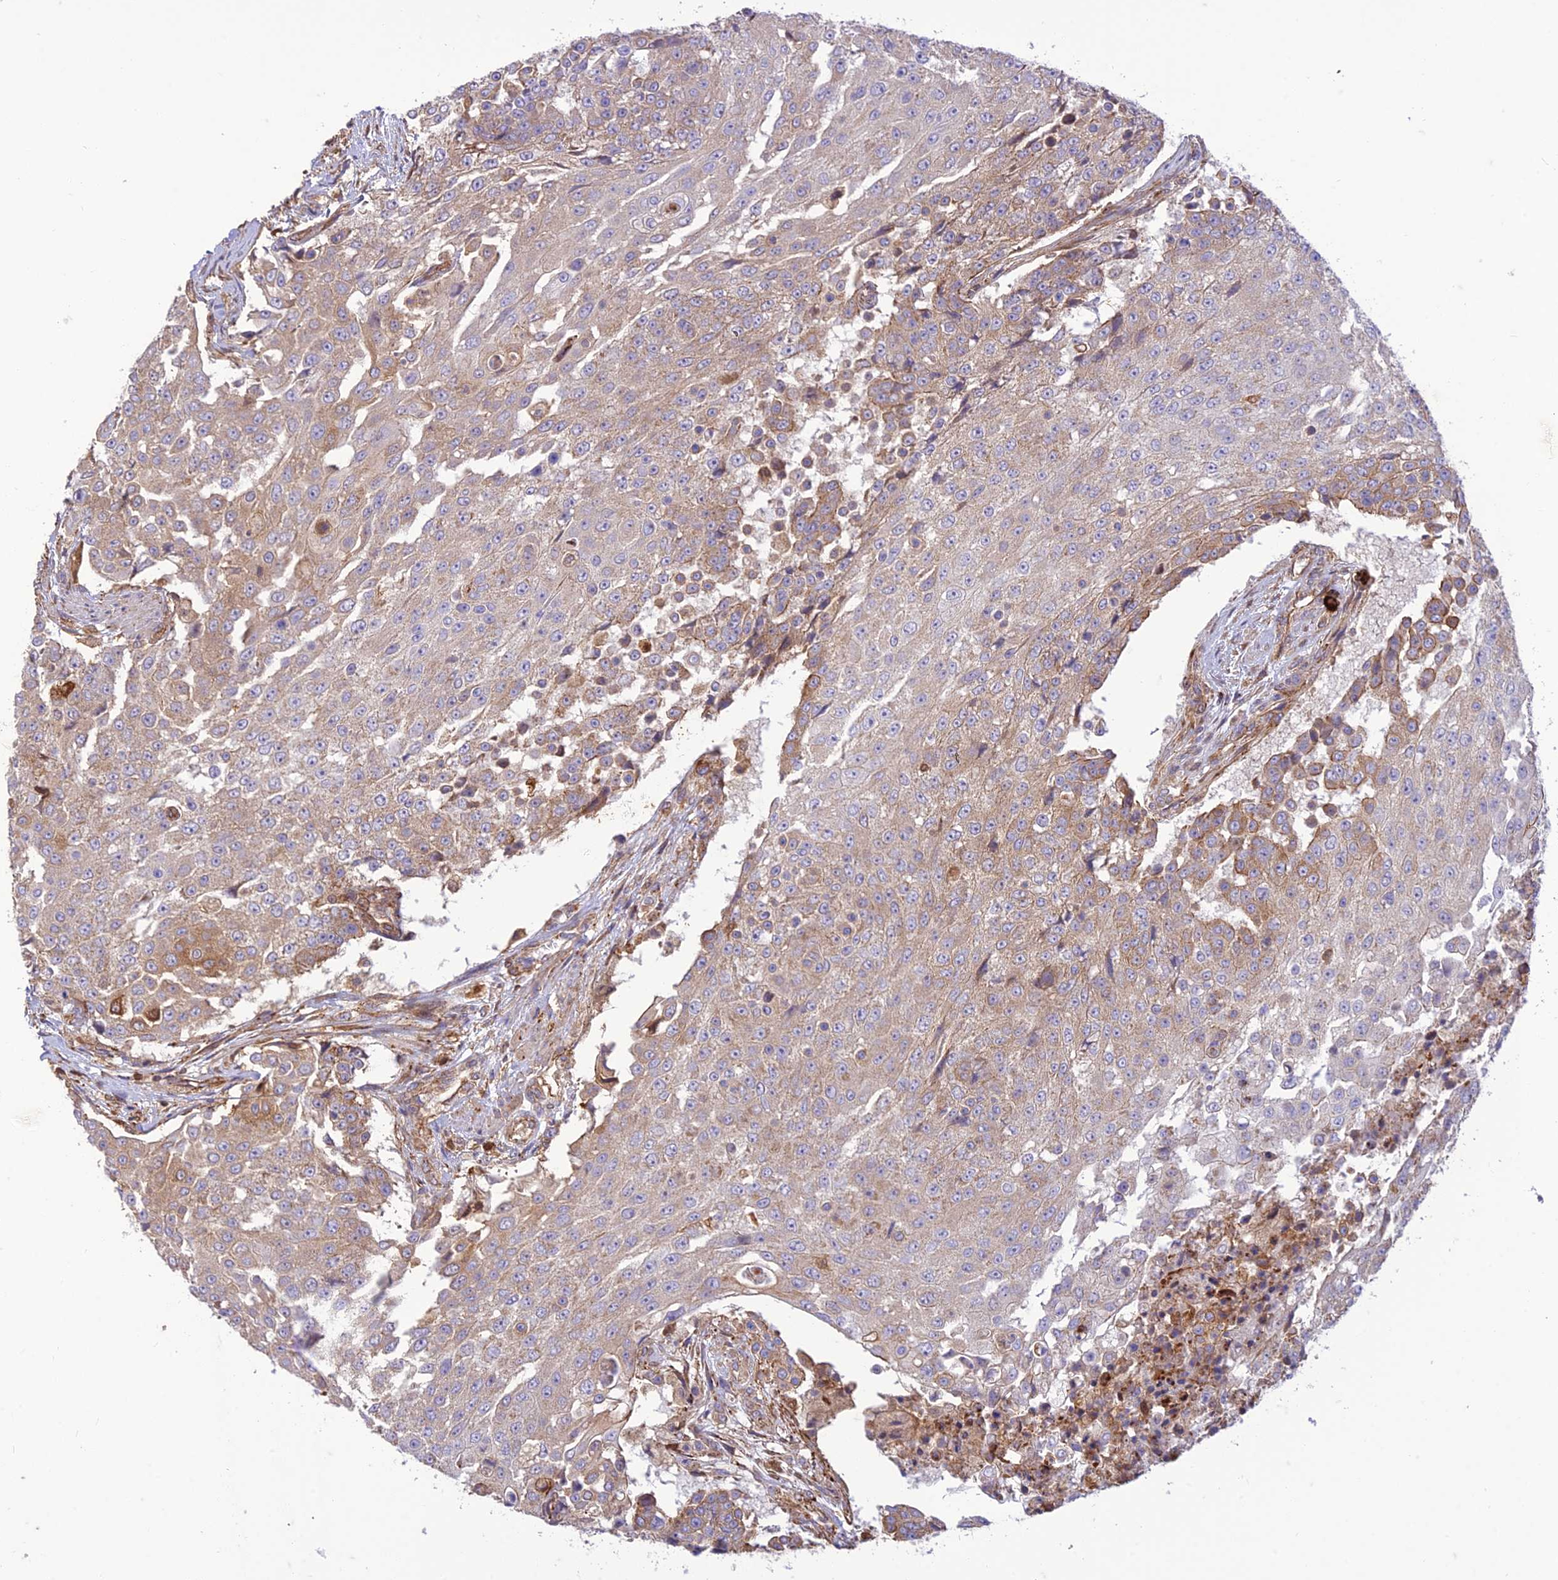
{"staining": {"intensity": "weak", "quantity": "25%-75%", "location": "cytoplasmic/membranous"}, "tissue": "urothelial cancer", "cell_type": "Tumor cells", "image_type": "cancer", "snomed": [{"axis": "morphology", "description": "Urothelial carcinoma, High grade"}, {"axis": "topography", "description": "Urinary bladder"}], "caption": "Immunohistochemistry photomicrograph of neoplastic tissue: urothelial cancer stained using immunohistochemistry (IHC) demonstrates low levels of weak protein expression localized specifically in the cytoplasmic/membranous of tumor cells, appearing as a cytoplasmic/membranous brown color.", "gene": "HPSE2", "patient": {"sex": "female", "age": 63}}